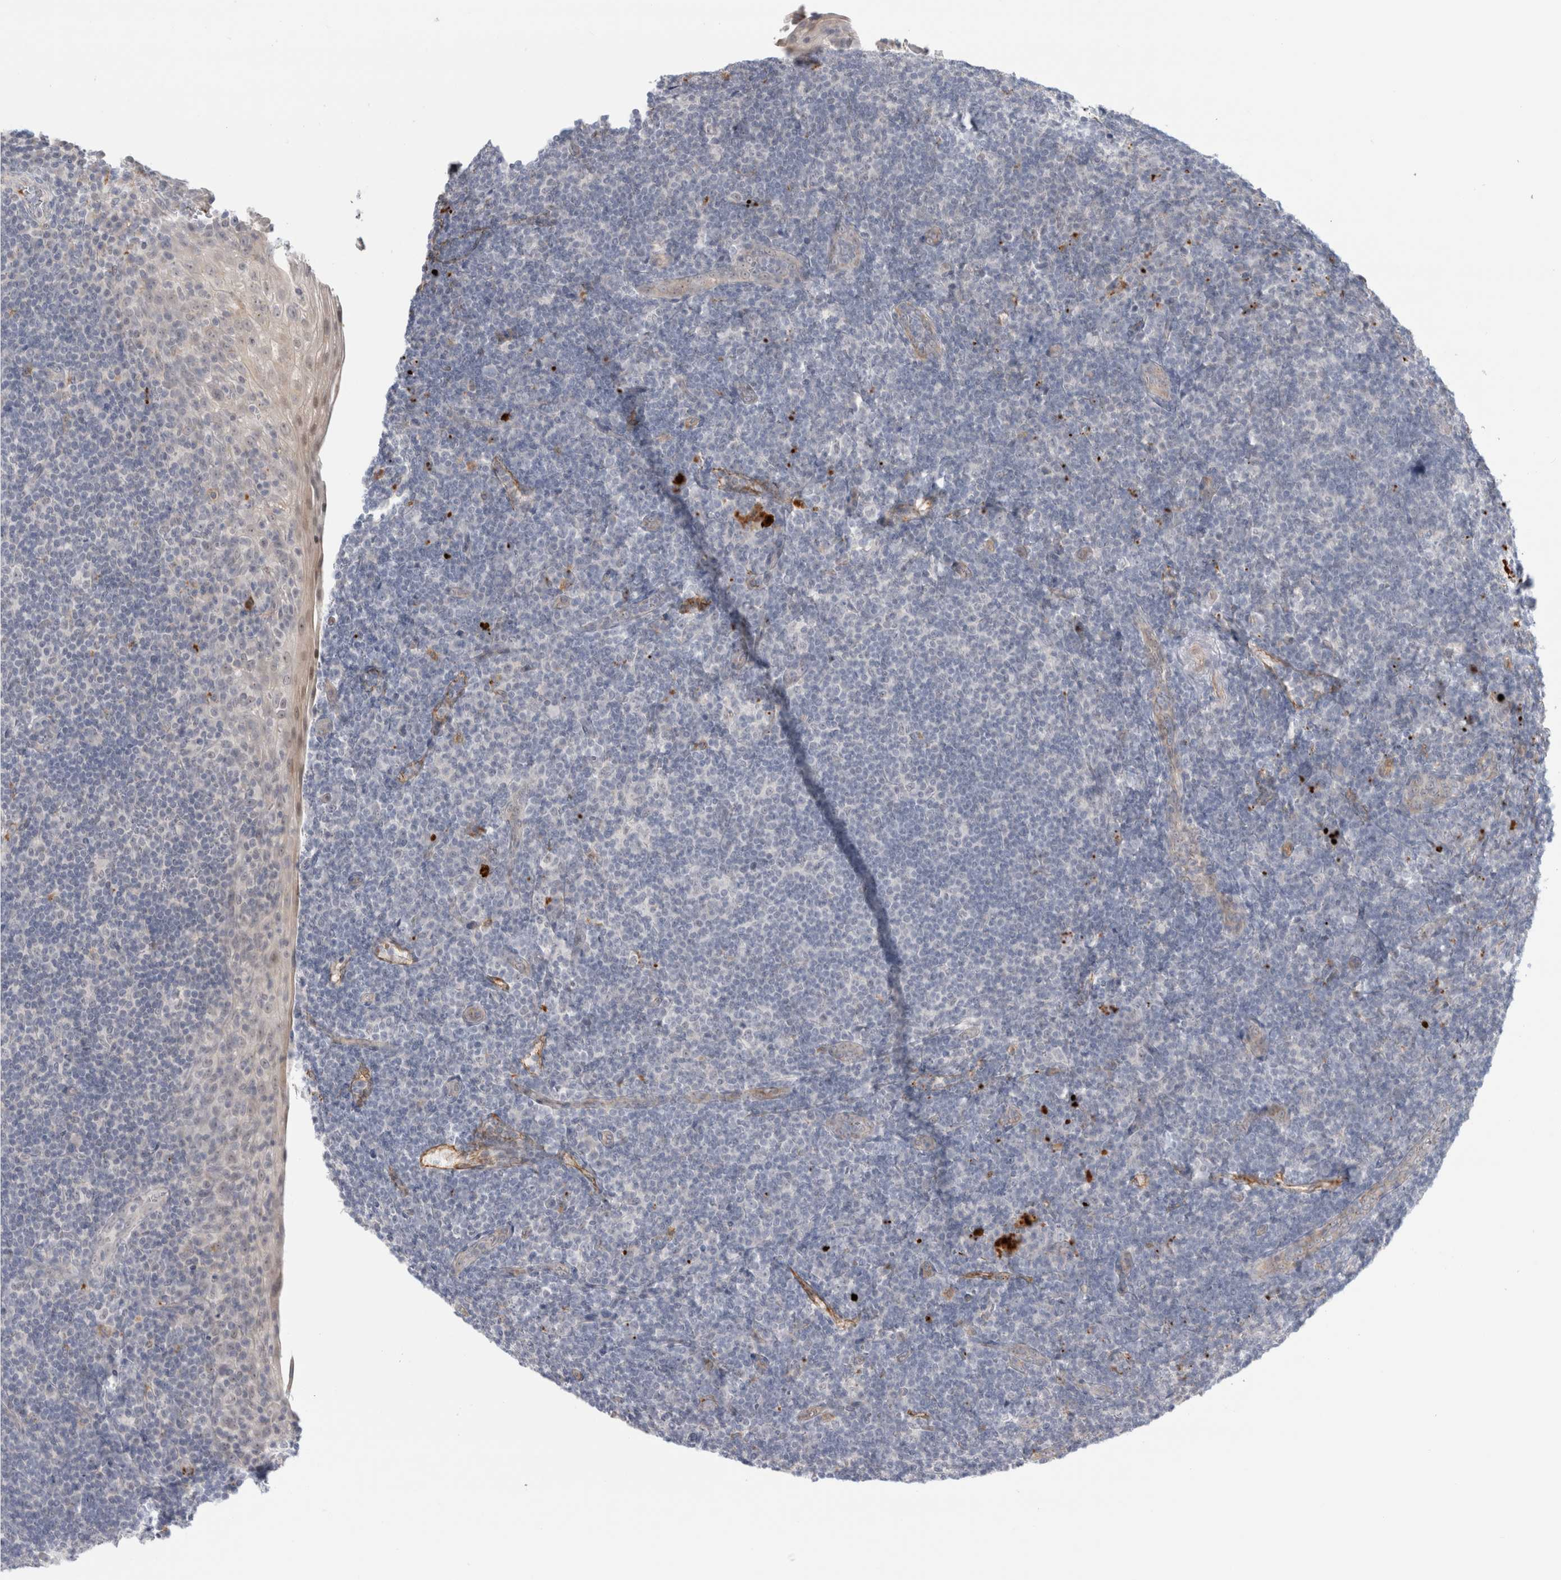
{"staining": {"intensity": "negative", "quantity": "none", "location": "none"}, "tissue": "tonsil", "cell_type": "Germinal center cells", "image_type": "normal", "snomed": [{"axis": "morphology", "description": "Normal tissue, NOS"}, {"axis": "topography", "description": "Tonsil"}], "caption": "Tonsil stained for a protein using IHC displays no expression germinal center cells.", "gene": "ANKMY1", "patient": {"sex": "male", "age": 37}}